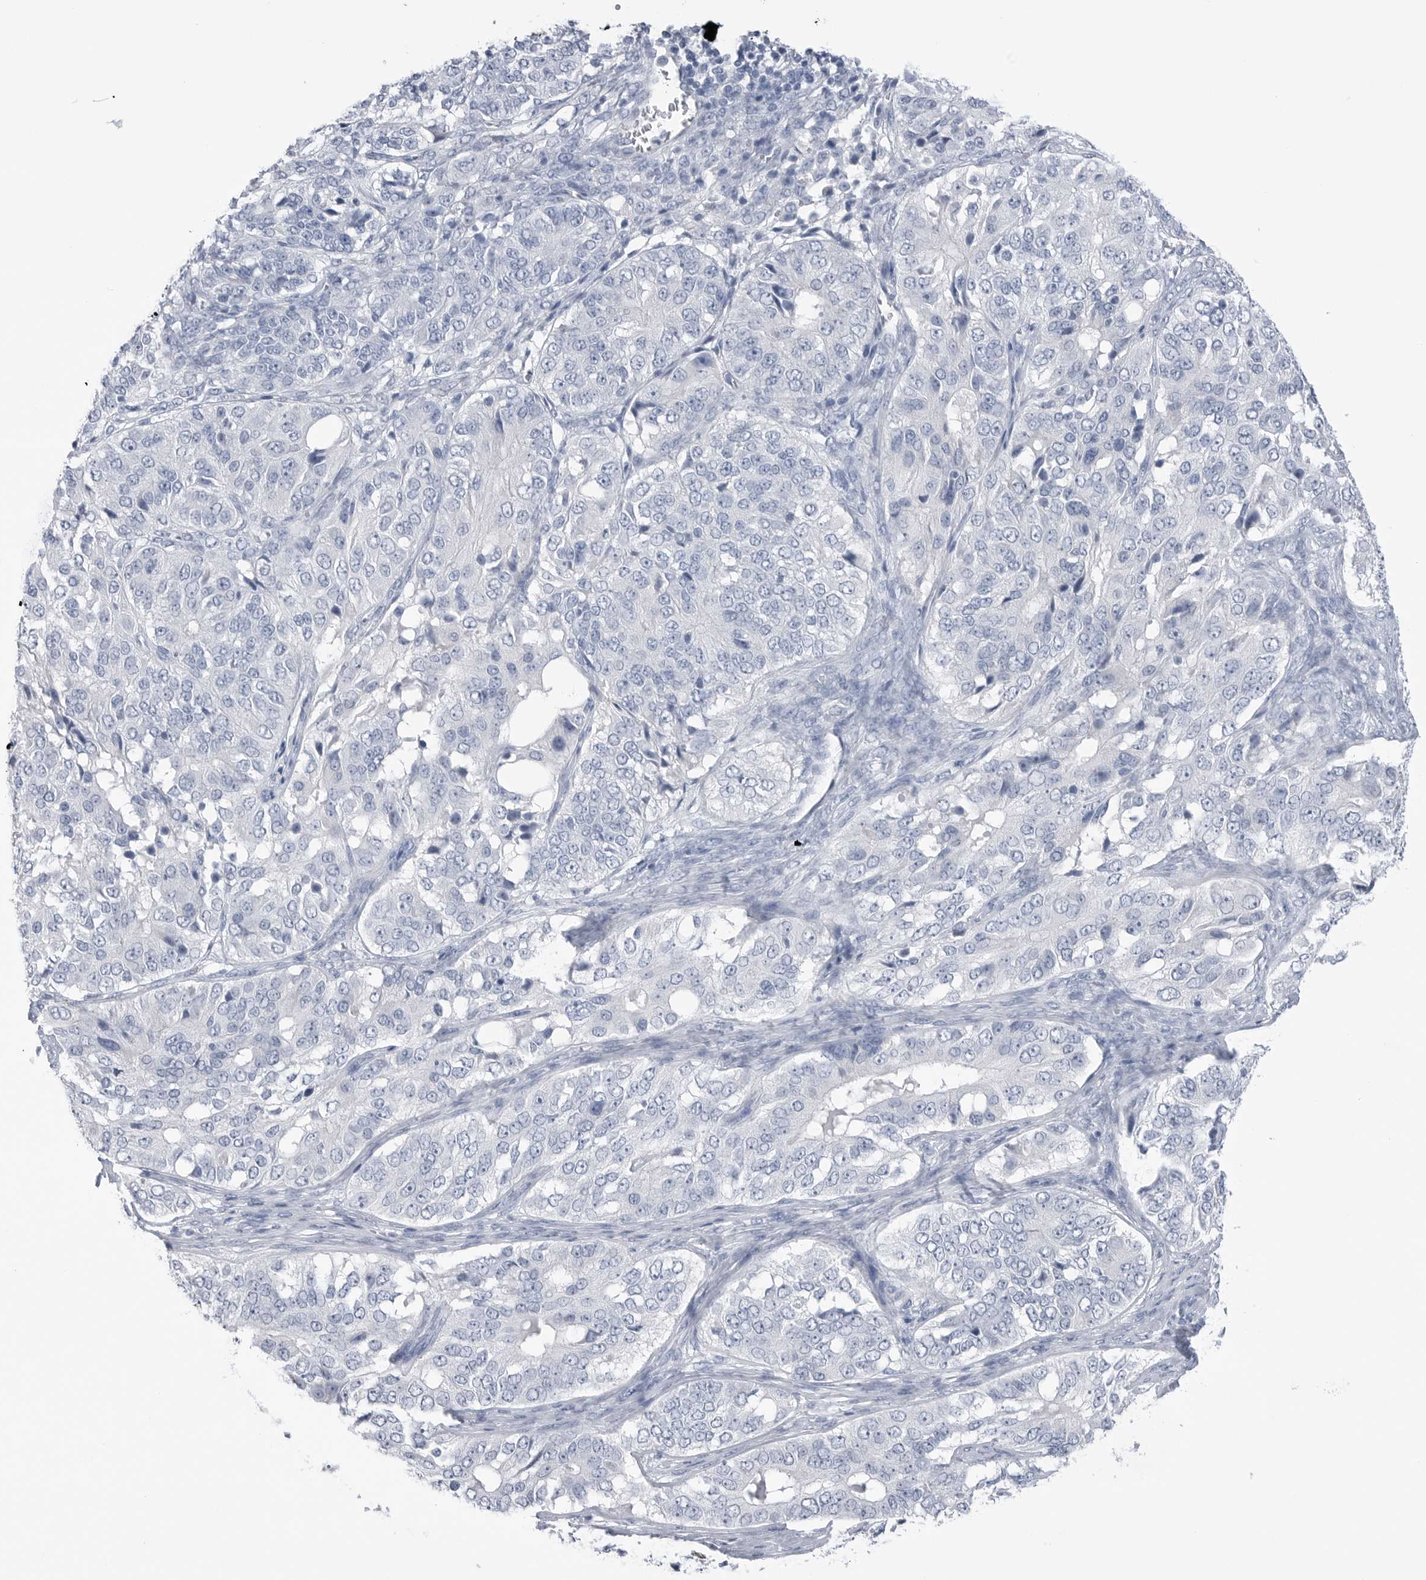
{"staining": {"intensity": "negative", "quantity": "none", "location": "none"}, "tissue": "ovarian cancer", "cell_type": "Tumor cells", "image_type": "cancer", "snomed": [{"axis": "morphology", "description": "Carcinoma, endometroid"}, {"axis": "topography", "description": "Ovary"}], "caption": "Immunohistochemistry photomicrograph of endometroid carcinoma (ovarian) stained for a protein (brown), which demonstrates no expression in tumor cells.", "gene": "ABHD12", "patient": {"sex": "female", "age": 51}}